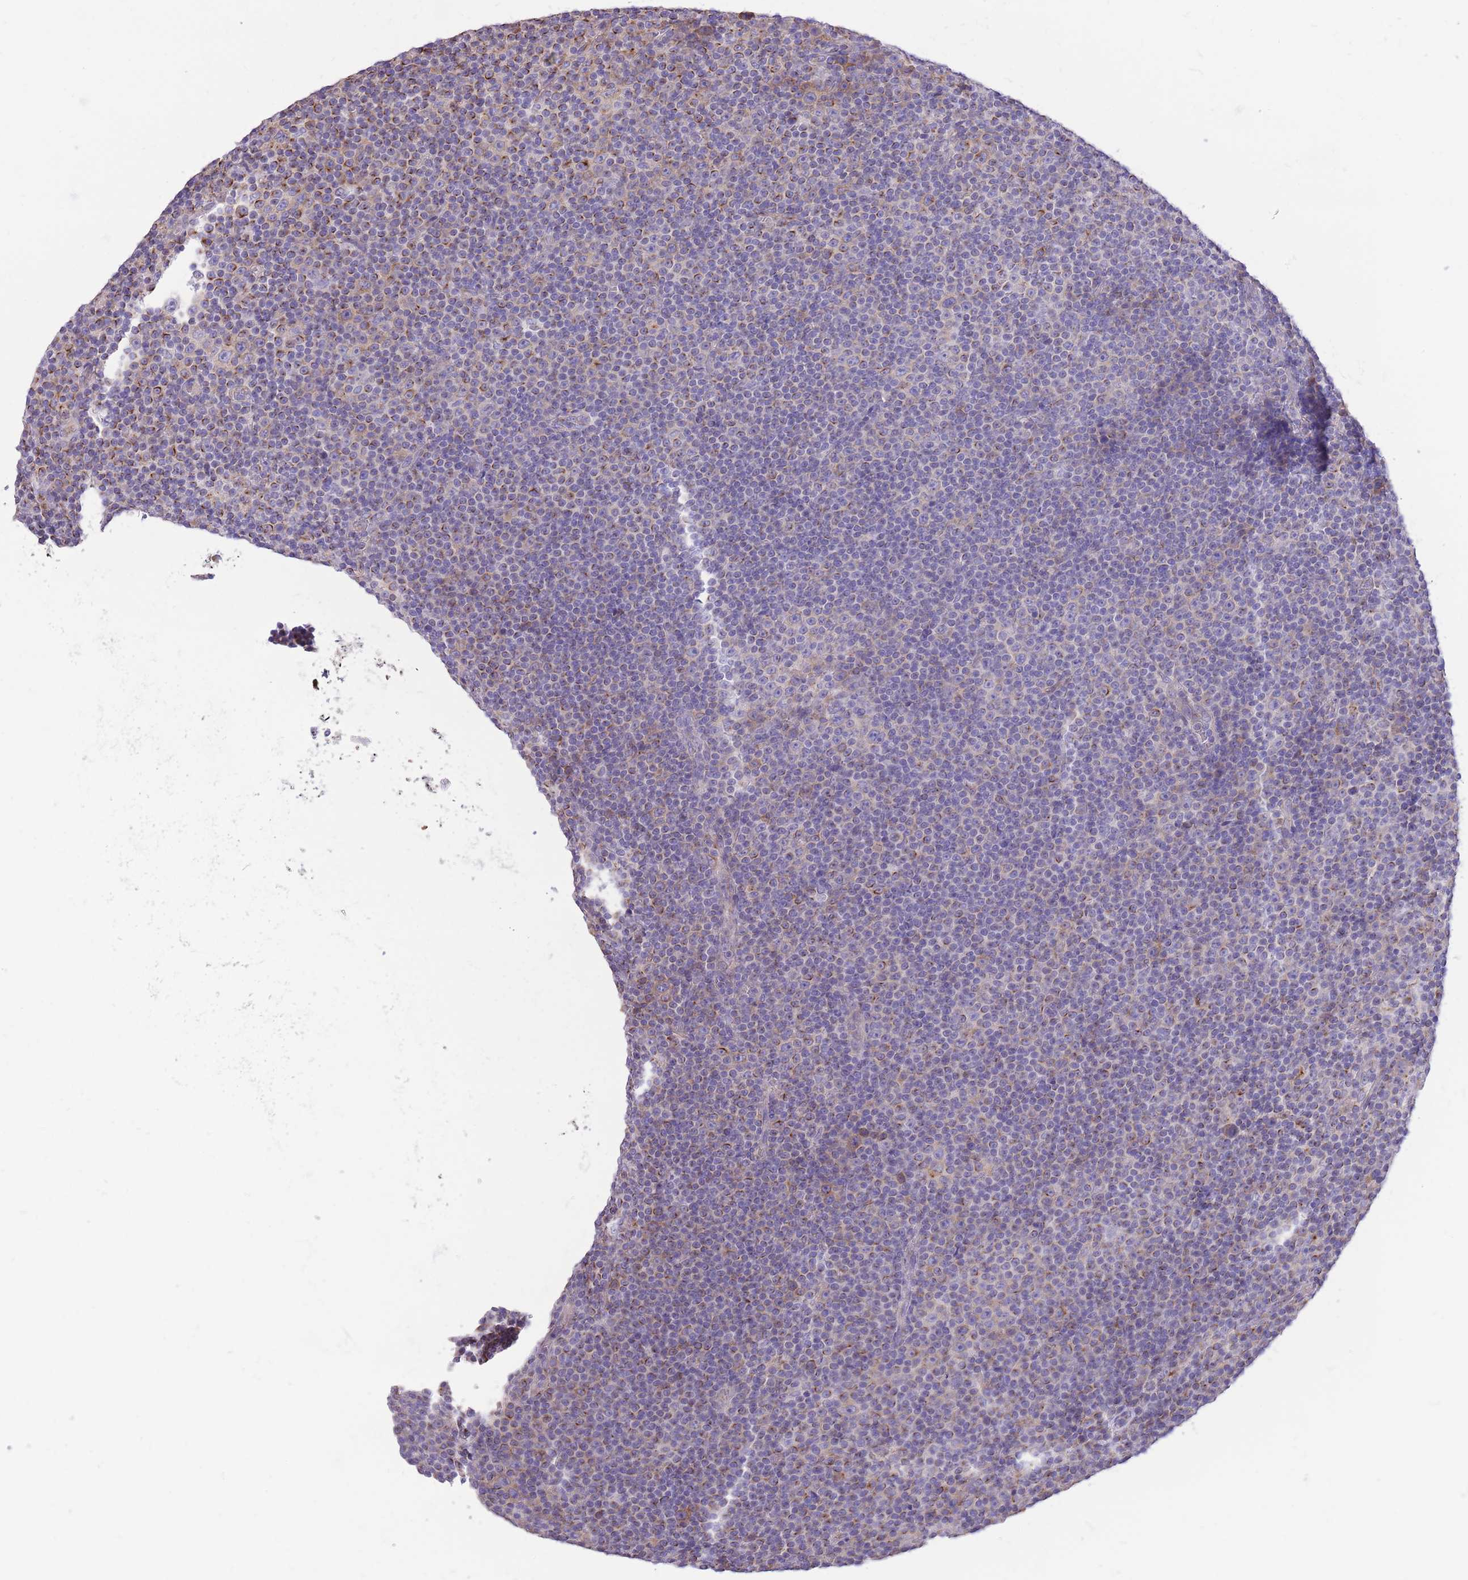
{"staining": {"intensity": "negative", "quantity": "none", "location": "none"}, "tissue": "lymphoma", "cell_type": "Tumor cells", "image_type": "cancer", "snomed": [{"axis": "morphology", "description": "Malignant lymphoma, non-Hodgkin's type, Low grade"}, {"axis": "topography", "description": "Lymph node"}], "caption": "Micrograph shows no protein positivity in tumor cells of low-grade malignant lymphoma, non-Hodgkin's type tissue. (Immunohistochemistry, brightfield microscopy, high magnification).", "gene": "RHOU", "patient": {"sex": "female", "age": 67}}